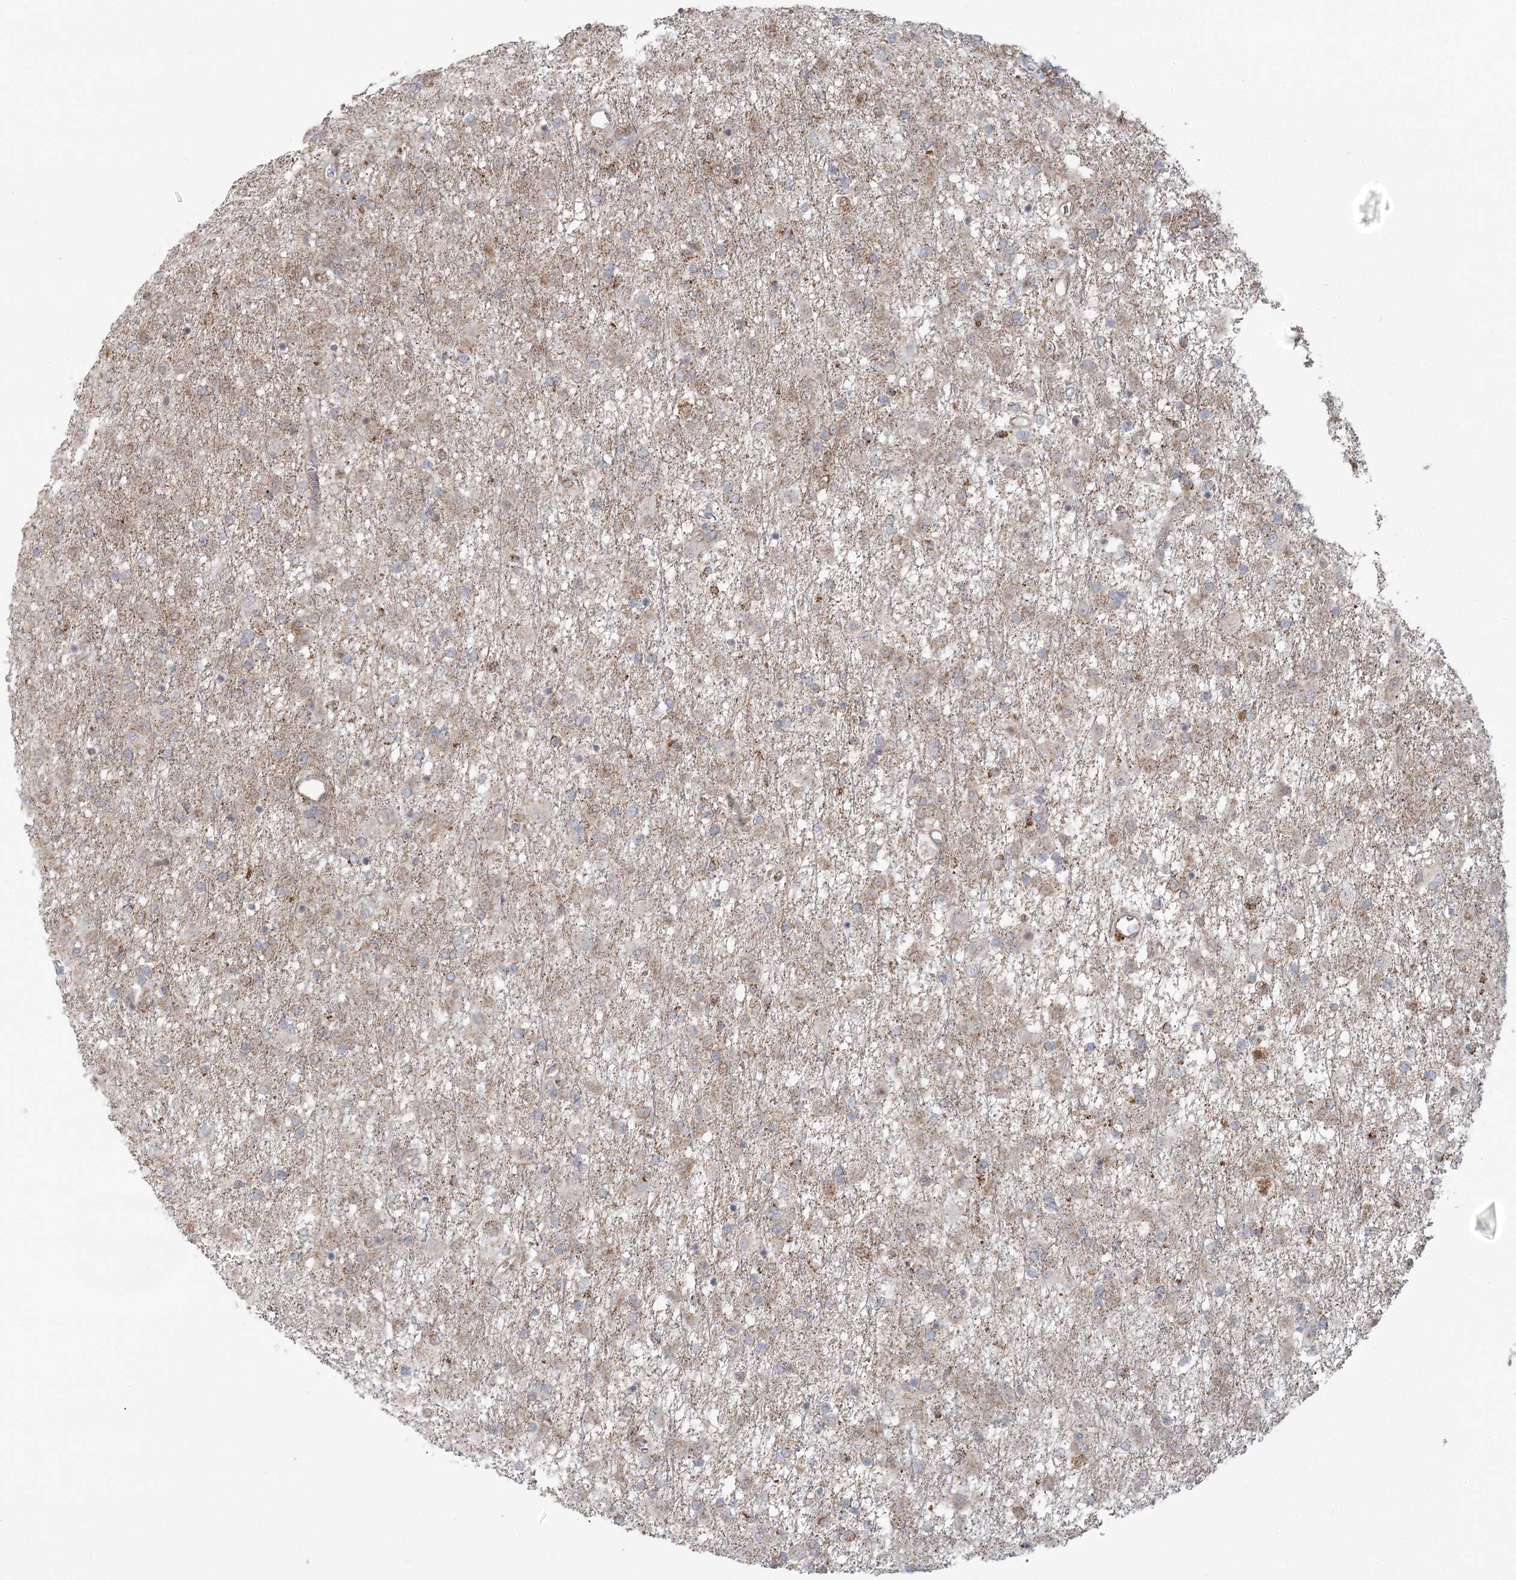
{"staining": {"intensity": "weak", "quantity": "25%-75%", "location": "cytoplasmic/membranous"}, "tissue": "glioma", "cell_type": "Tumor cells", "image_type": "cancer", "snomed": [{"axis": "morphology", "description": "Glioma, malignant, Low grade"}, {"axis": "topography", "description": "Brain"}], "caption": "Glioma stained for a protein demonstrates weak cytoplasmic/membranous positivity in tumor cells.", "gene": "LACTB", "patient": {"sex": "male", "age": 65}}